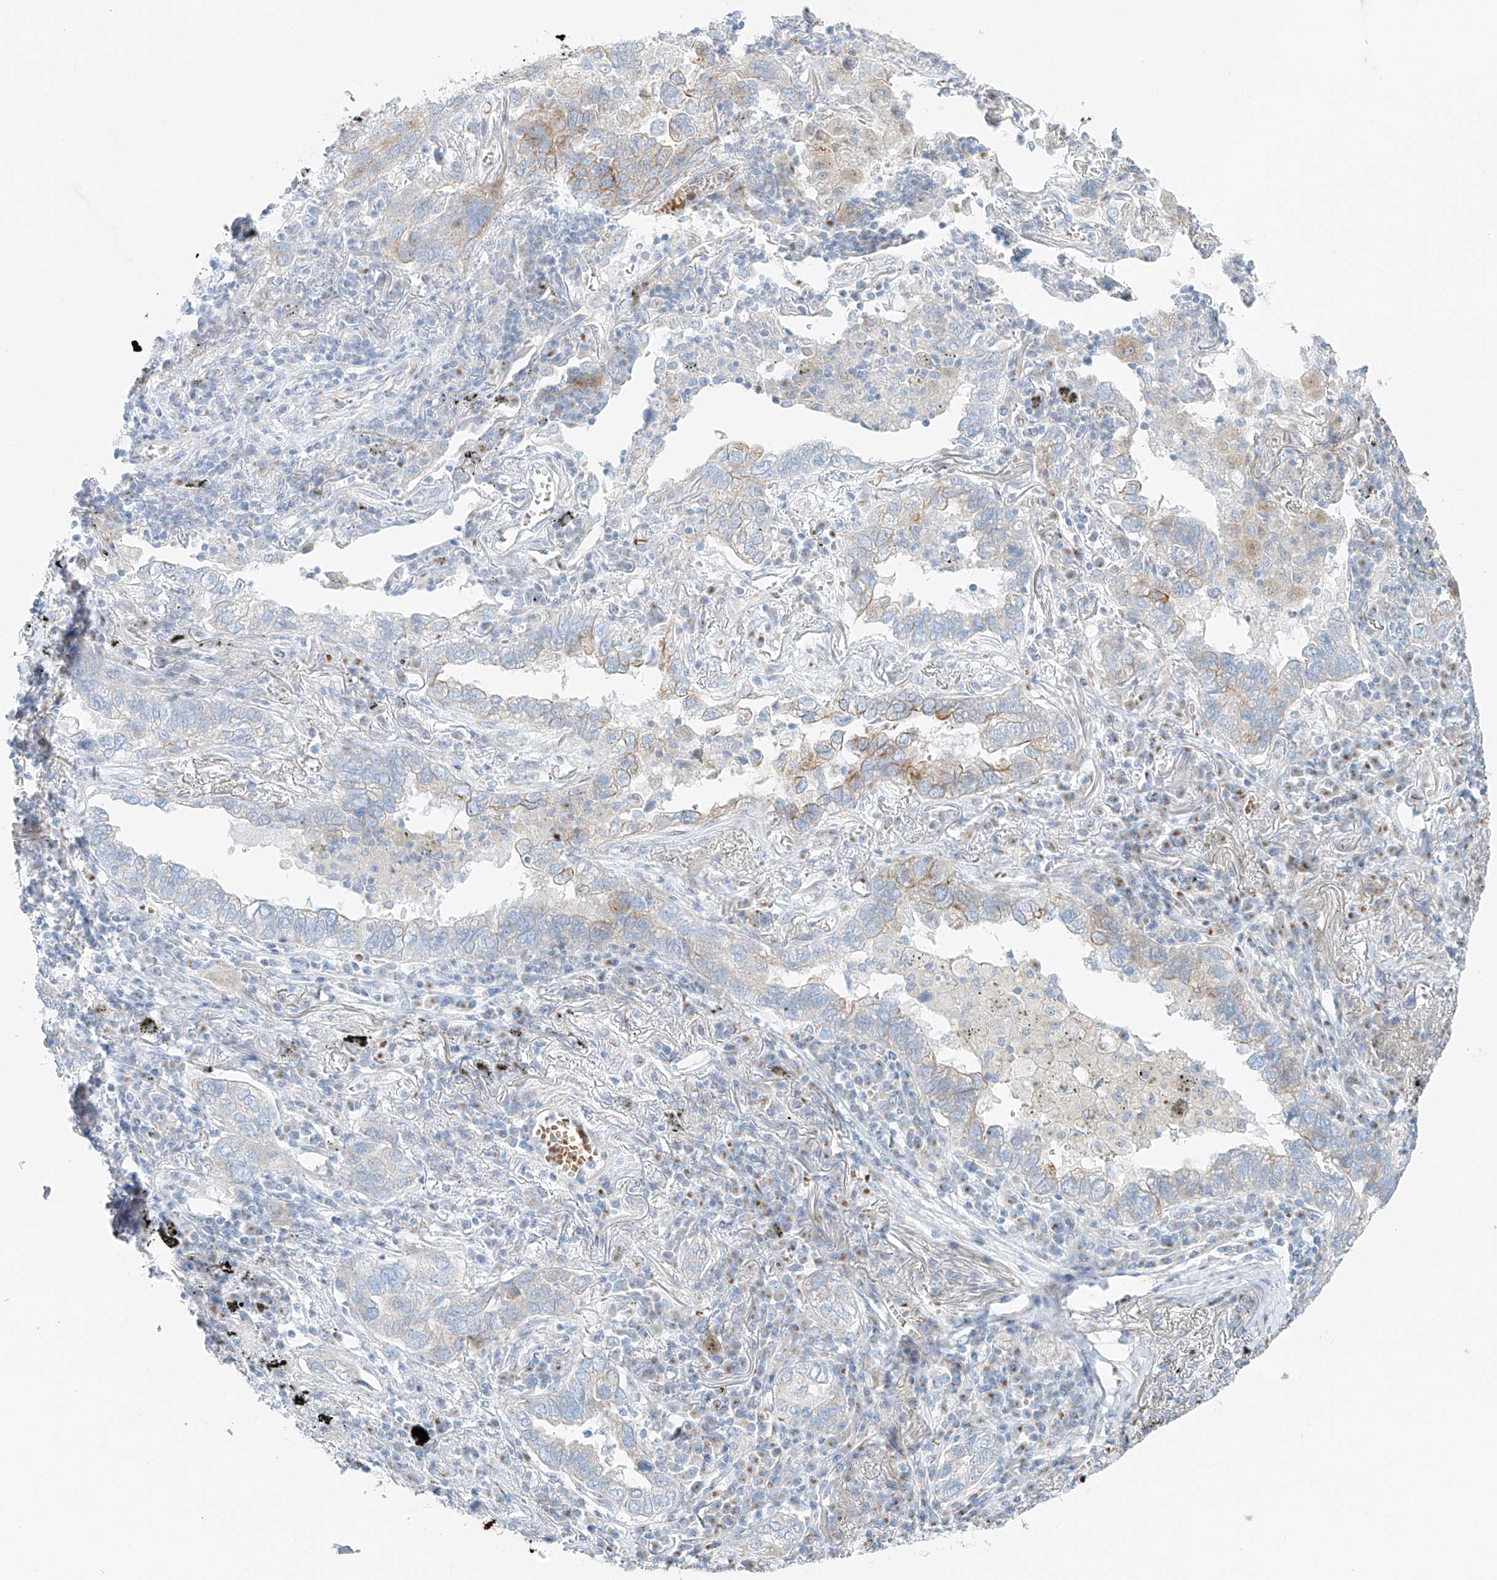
{"staining": {"intensity": "weak", "quantity": "<25%", "location": "cytoplasmic/membranous"}, "tissue": "lung cancer", "cell_type": "Tumor cells", "image_type": "cancer", "snomed": [{"axis": "morphology", "description": "Adenocarcinoma, NOS"}, {"axis": "topography", "description": "Lung"}], "caption": "An image of lung adenocarcinoma stained for a protein demonstrates no brown staining in tumor cells. (Stains: DAB IHC with hematoxylin counter stain, Microscopy: brightfield microscopy at high magnification).", "gene": "EIPR1", "patient": {"sex": "male", "age": 65}}